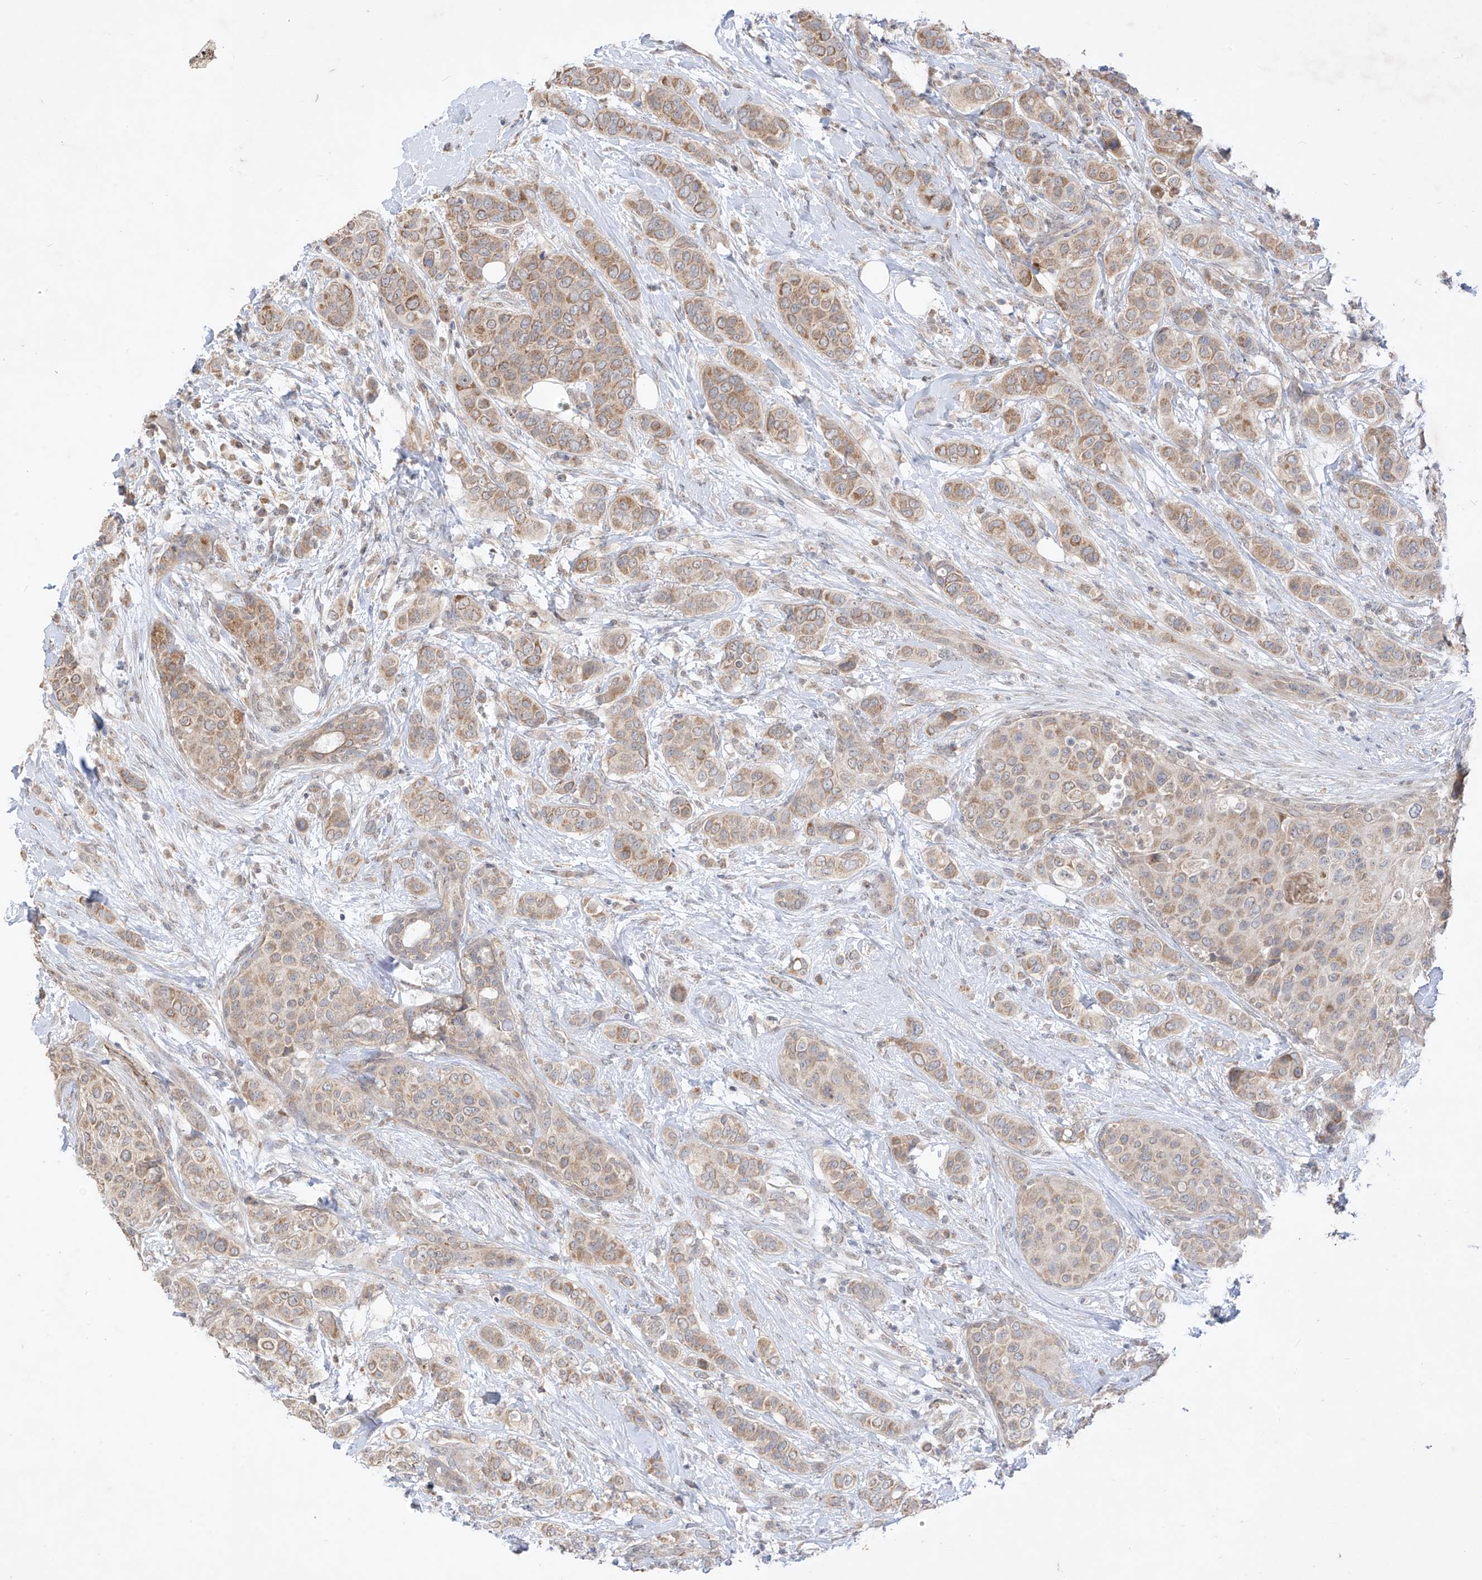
{"staining": {"intensity": "moderate", "quantity": ">75%", "location": "cytoplasmic/membranous"}, "tissue": "breast cancer", "cell_type": "Tumor cells", "image_type": "cancer", "snomed": [{"axis": "morphology", "description": "Lobular carcinoma"}, {"axis": "topography", "description": "Breast"}], "caption": "Human breast cancer stained for a protein (brown) shows moderate cytoplasmic/membranous positive staining in approximately >75% of tumor cells.", "gene": "MTUS2", "patient": {"sex": "female", "age": 51}}